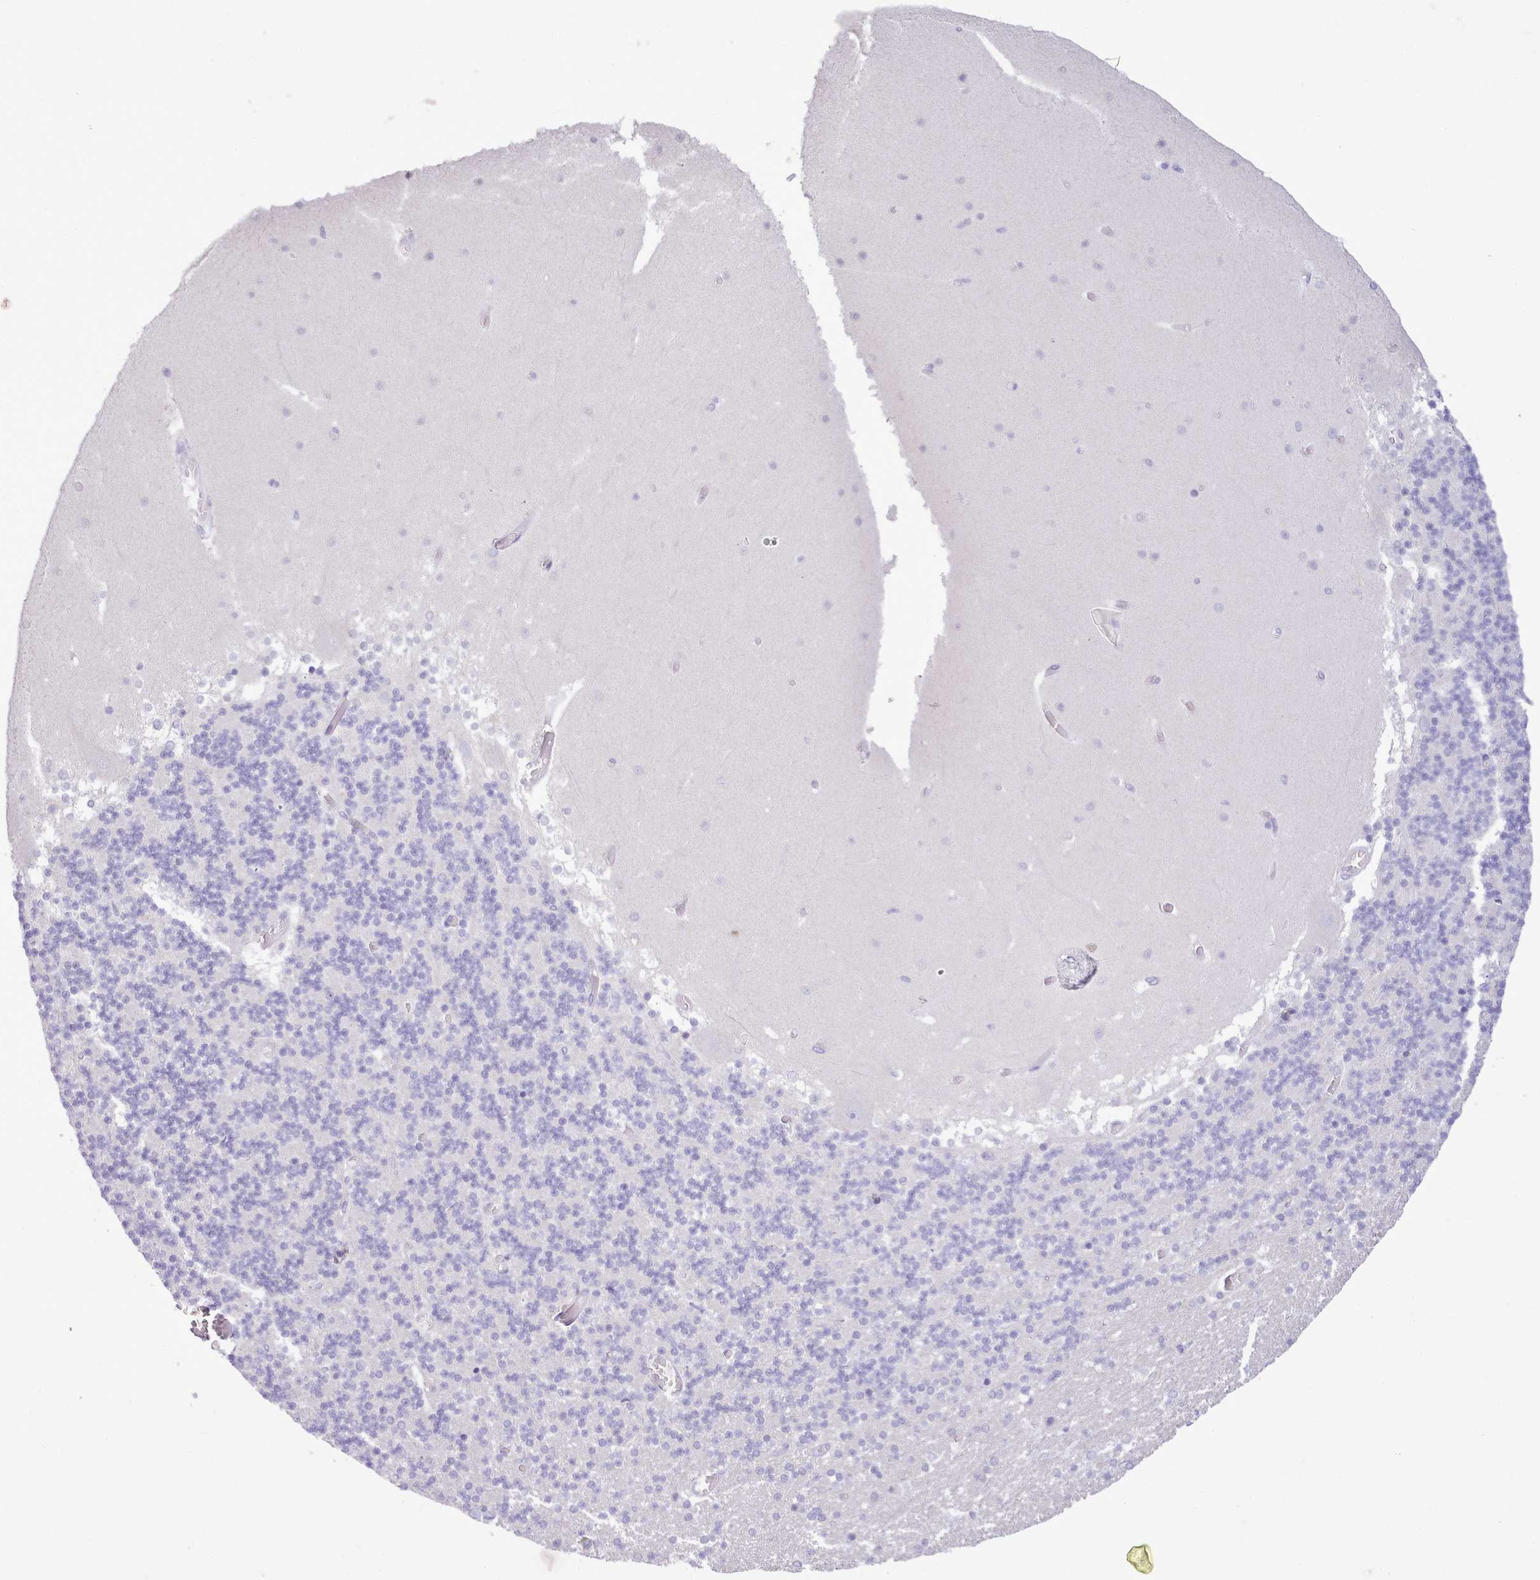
{"staining": {"intensity": "negative", "quantity": "none", "location": "none"}, "tissue": "cerebellum", "cell_type": "Cells in granular layer", "image_type": "normal", "snomed": [{"axis": "morphology", "description": "Normal tissue, NOS"}, {"axis": "topography", "description": "Cerebellum"}], "caption": "A micrograph of cerebellum stained for a protein displays no brown staining in cells in granular layer.", "gene": "CCL1", "patient": {"sex": "female", "age": 28}}